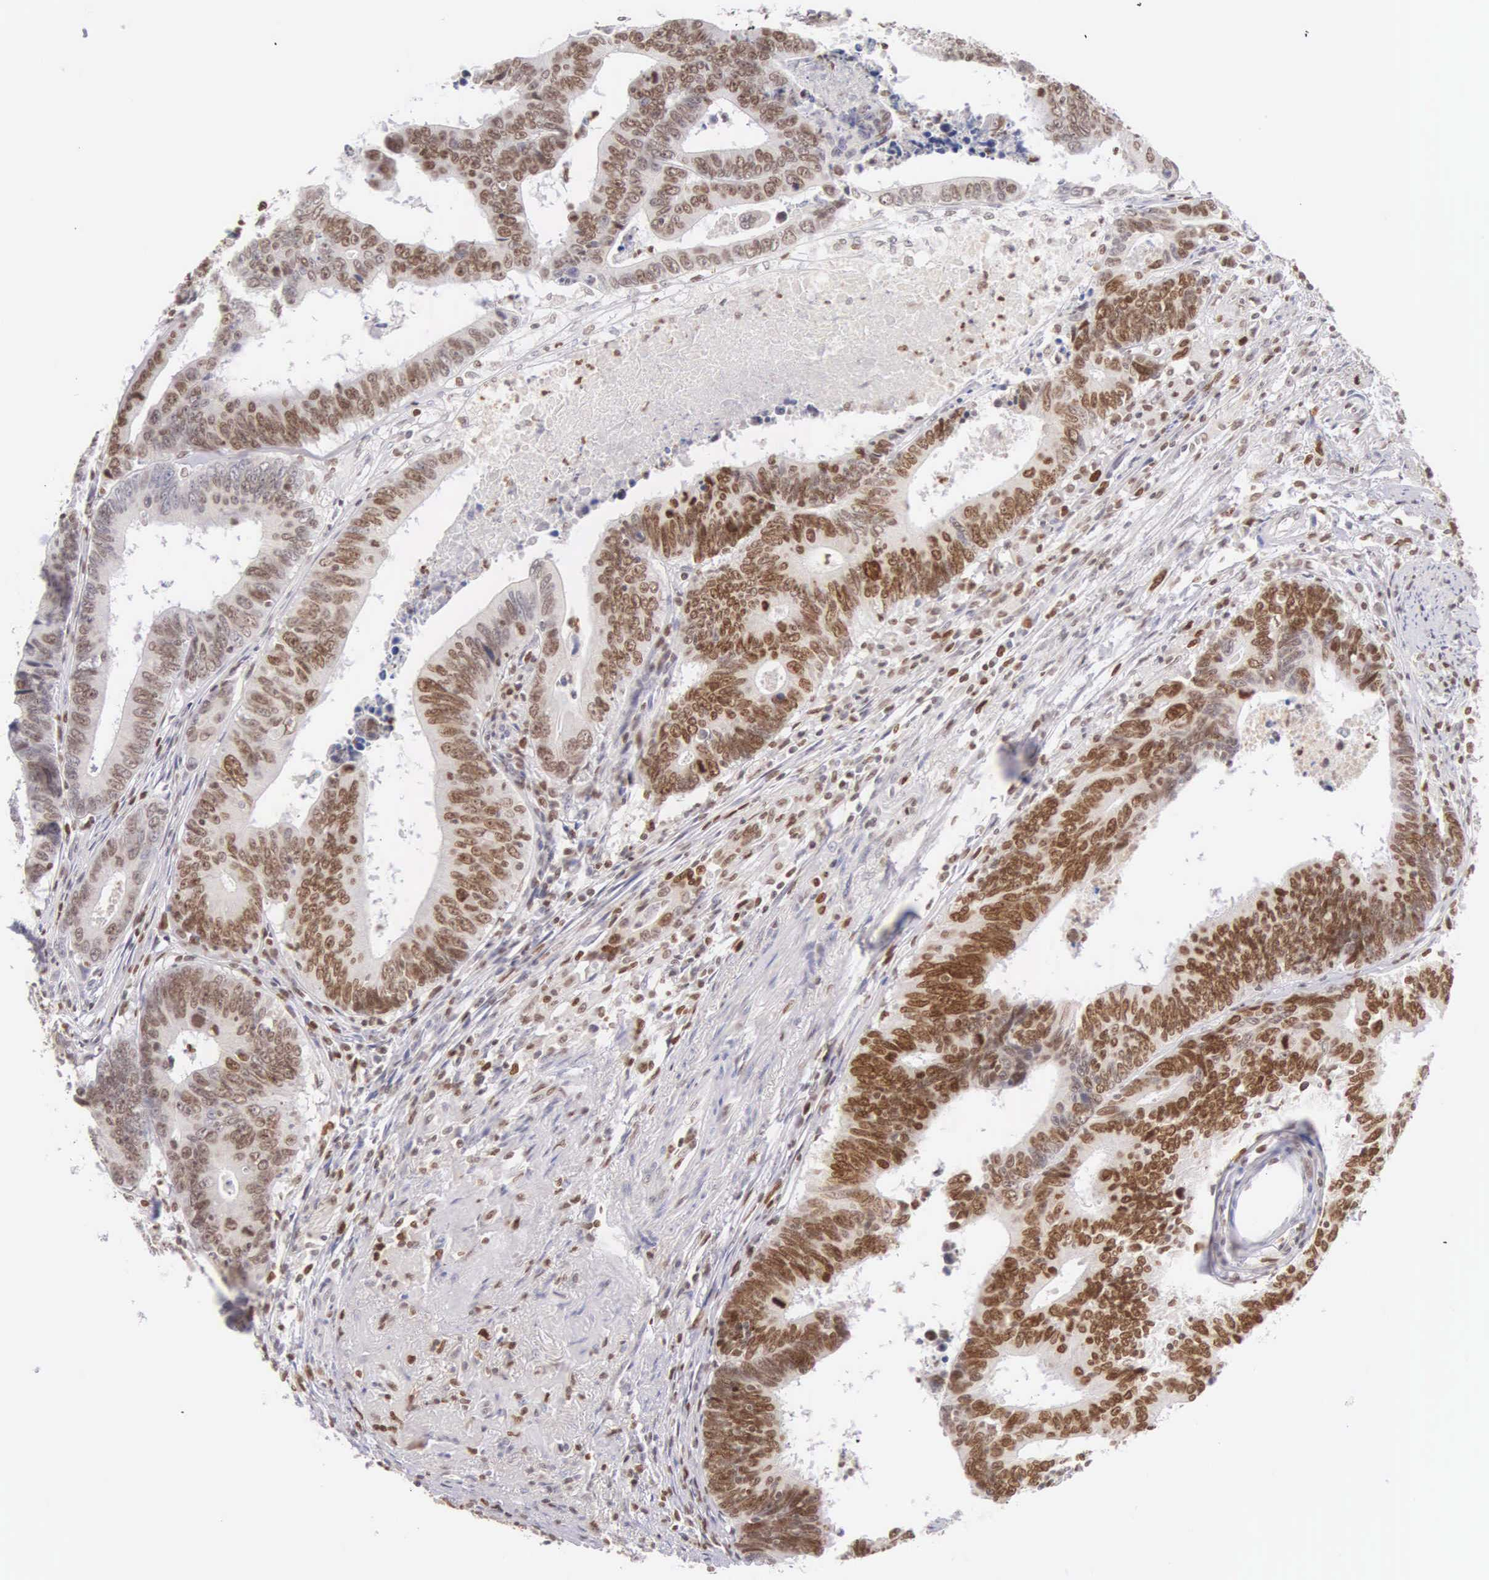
{"staining": {"intensity": "moderate", "quantity": "25%-75%", "location": "nuclear"}, "tissue": "colorectal cancer", "cell_type": "Tumor cells", "image_type": "cancer", "snomed": [{"axis": "morphology", "description": "Adenocarcinoma, NOS"}, {"axis": "topography", "description": "Colon"}], "caption": "About 25%-75% of tumor cells in adenocarcinoma (colorectal) exhibit moderate nuclear protein staining as visualized by brown immunohistochemical staining.", "gene": "VRK1", "patient": {"sex": "female", "age": 78}}